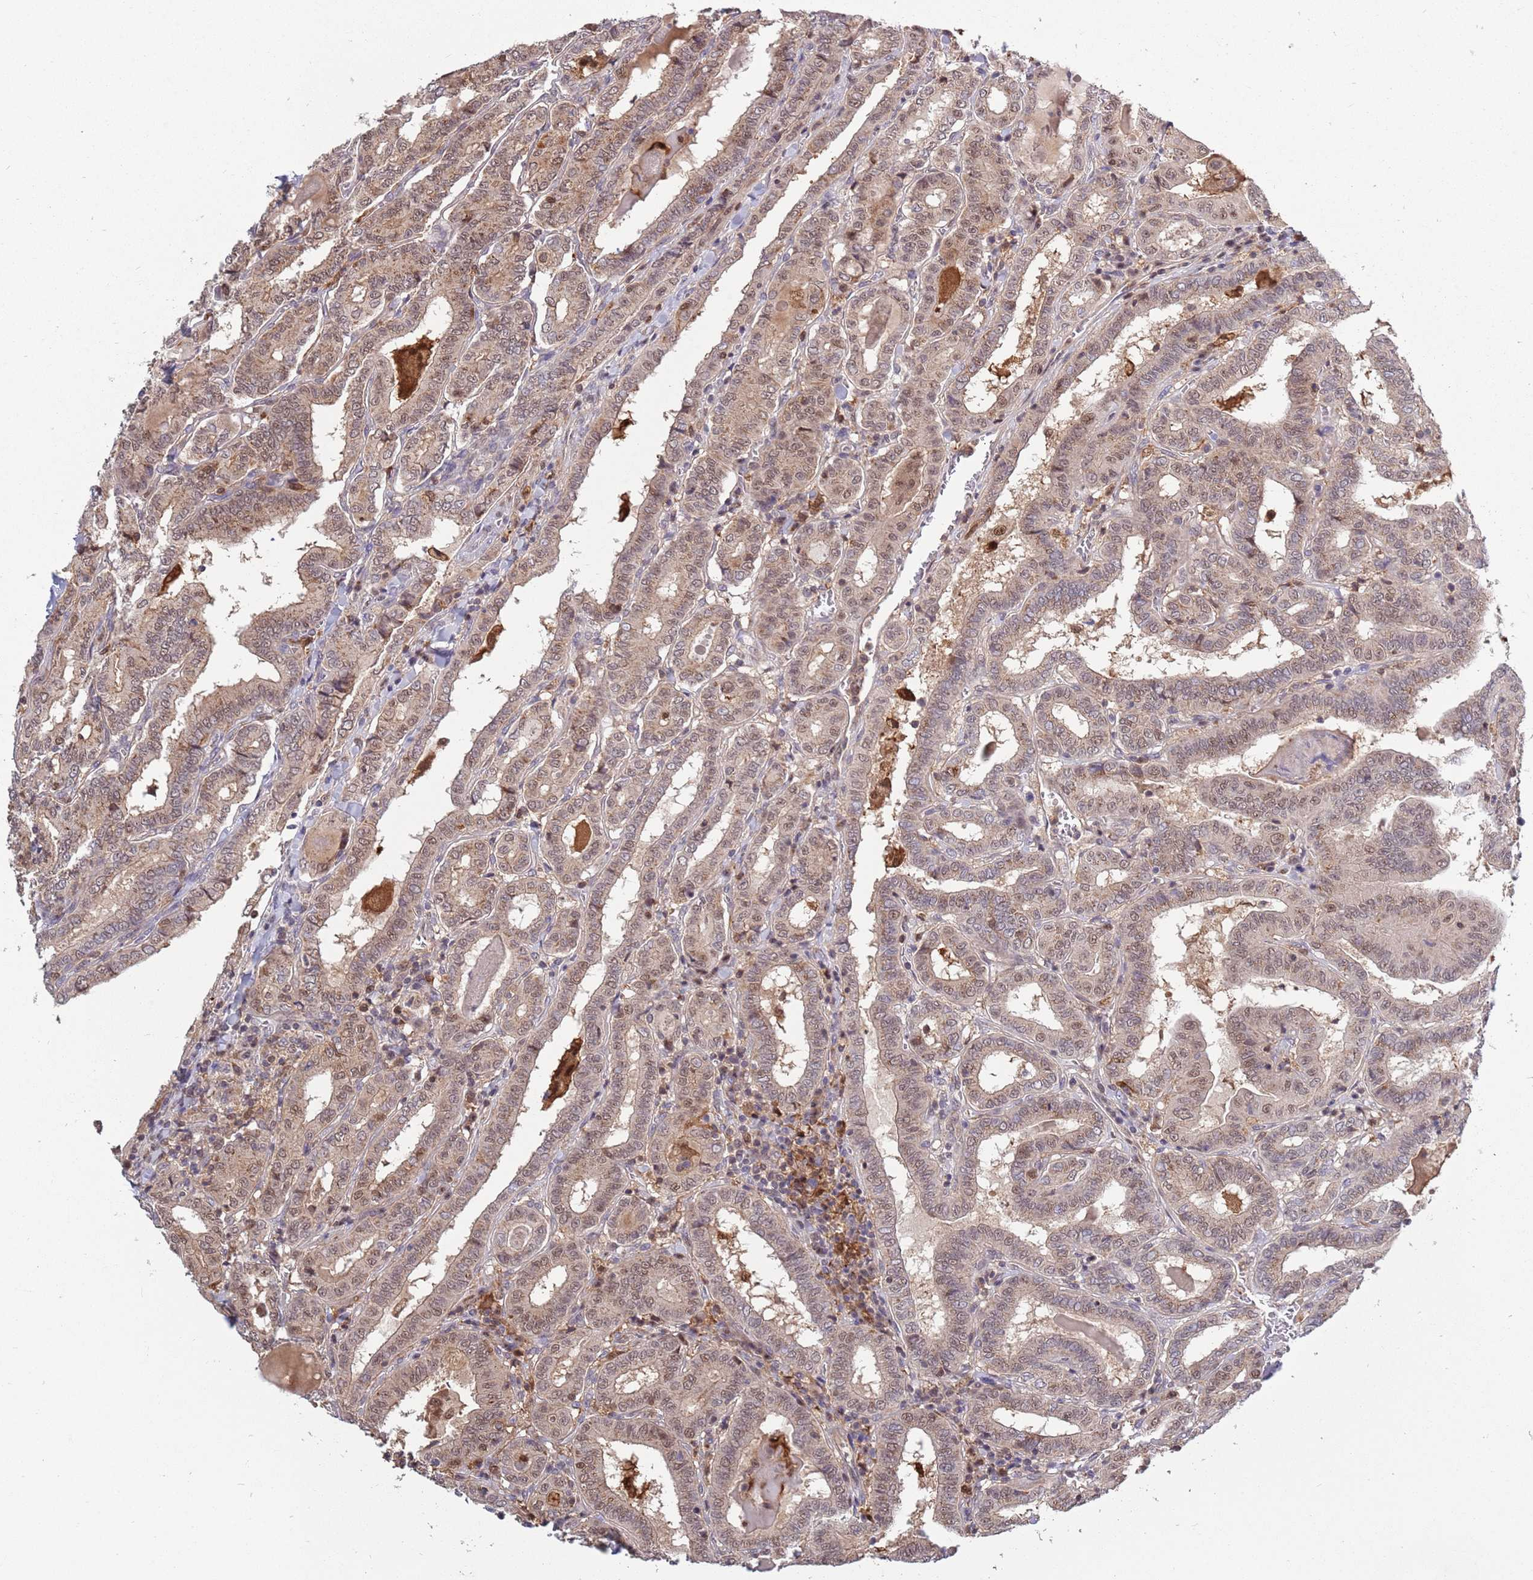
{"staining": {"intensity": "weak", "quantity": ">75%", "location": "cytoplasmic/membranous,nuclear"}, "tissue": "thyroid cancer", "cell_type": "Tumor cells", "image_type": "cancer", "snomed": [{"axis": "morphology", "description": "Papillary adenocarcinoma, NOS"}, {"axis": "topography", "description": "Thyroid gland"}], "caption": "Weak cytoplasmic/membranous and nuclear positivity is appreciated in about >75% of tumor cells in thyroid cancer (papillary adenocarcinoma).", "gene": "CCNJL", "patient": {"sex": "female", "age": 72}}